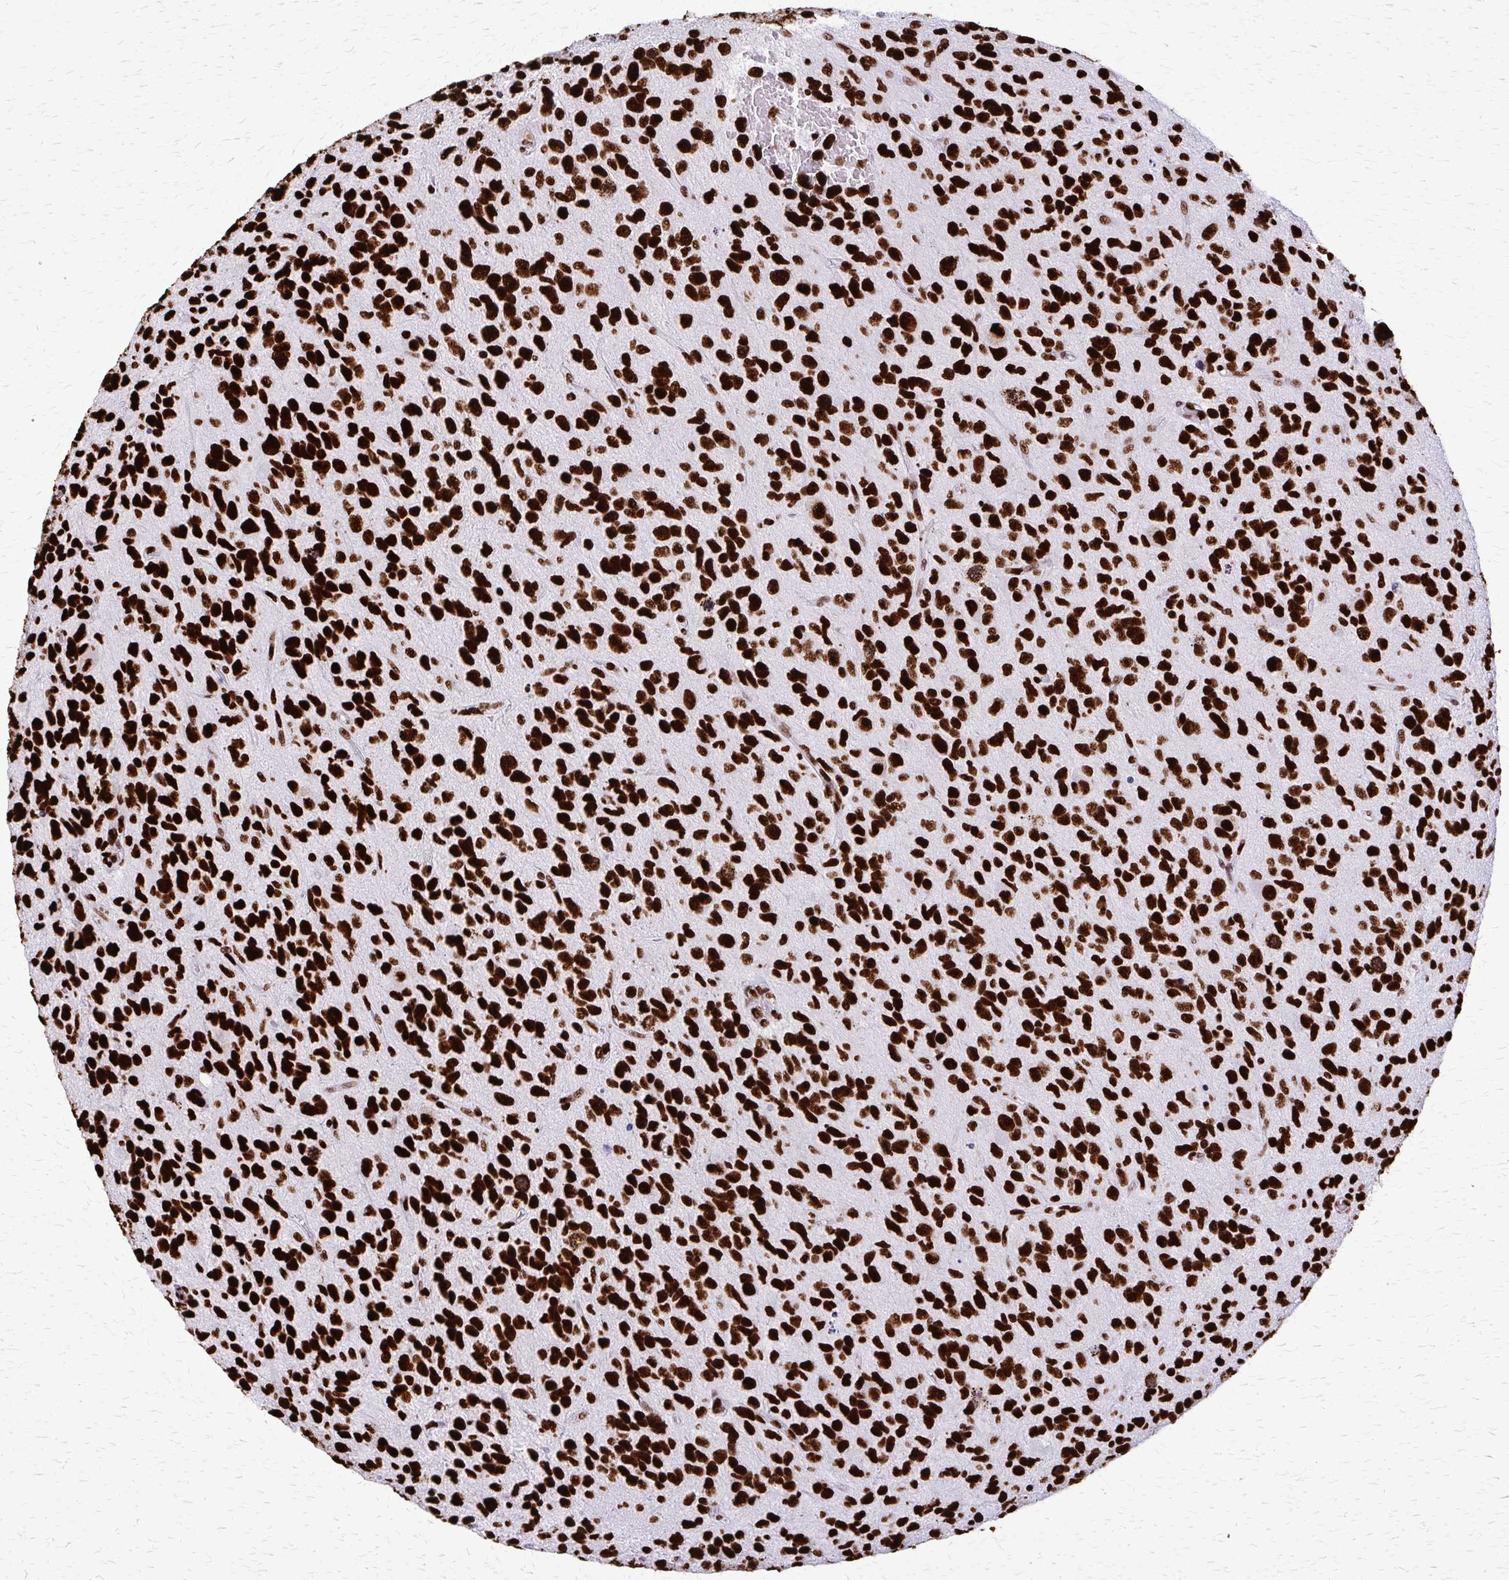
{"staining": {"intensity": "strong", "quantity": ">75%", "location": "nuclear"}, "tissue": "glioma", "cell_type": "Tumor cells", "image_type": "cancer", "snomed": [{"axis": "morphology", "description": "Glioma, malignant, High grade"}, {"axis": "topography", "description": "Brain"}], "caption": "Immunohistochemical staining of human glioma displays strong nuclear protein staining in approximately >75% of tumor cells. (DAB (3,3'-diaminobenzidine) = brown stain, brightfield microscopy at high magnification).", "gene": "SFPQ", "patient": {"sex": "female", "age": 58}}